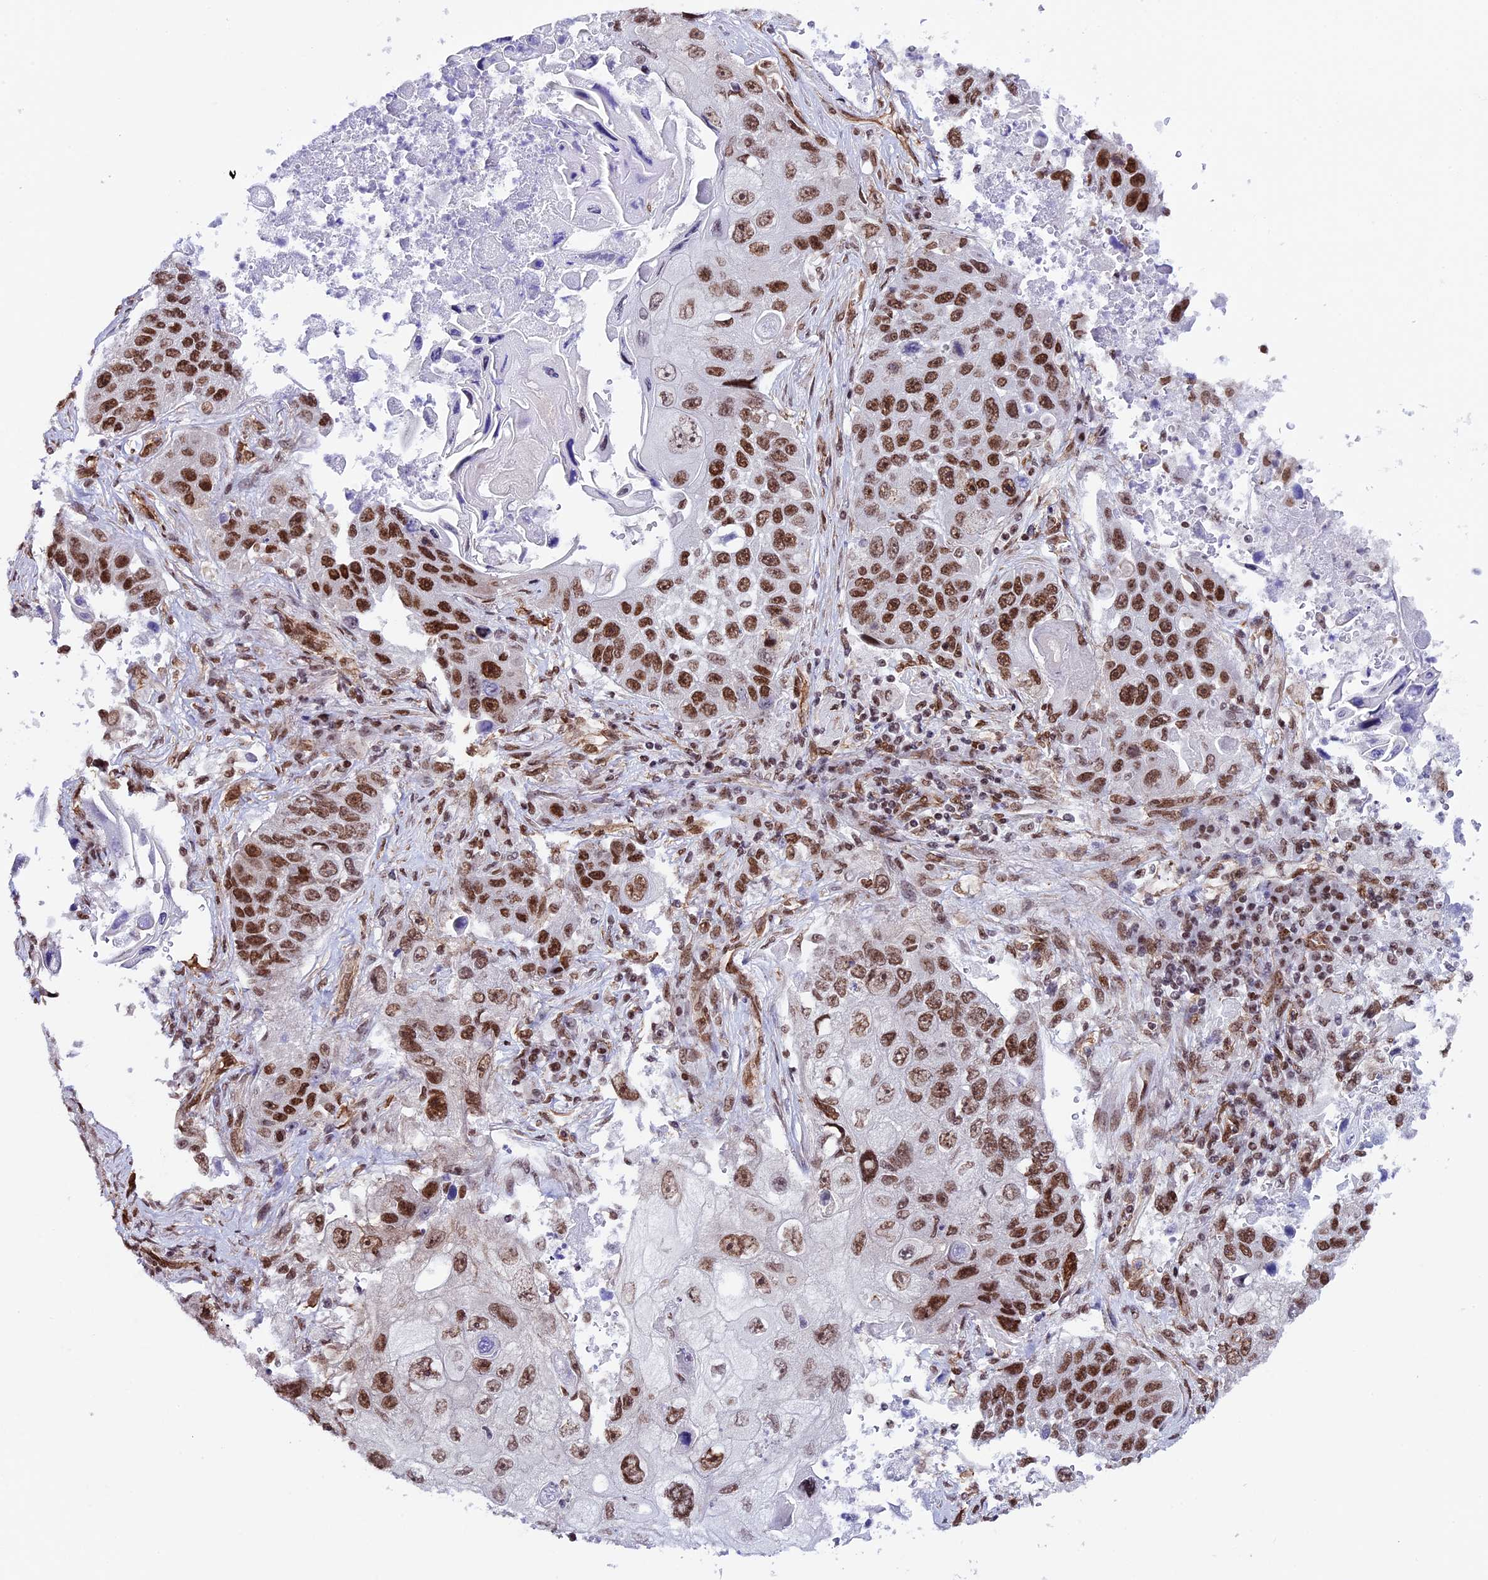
{"staining": {"intensity": "strong", "quantity": ">75%", "location": "nuclear"}, "tissue": "lung cancer", "cell_type": "Tumor cells", "image_type": "cancer", "snomed": [{"axis": "morphology", "description": "Squamous cell carcinoma, NOS"}, {"axis": "topography", "description": "Lung"}], "caption": "A brown stain labels strong nuclear expression of a protein in lung squamous cell carcinoma tumor cells. Using DAB (3,3'-diaminobenzidine) (brown) and hematoxylin (blue) stains, captured at high magnification using brightfield microscopy.", "gene": "MPHOSPH8", "patient": {"sex": "male", "age": 61}}